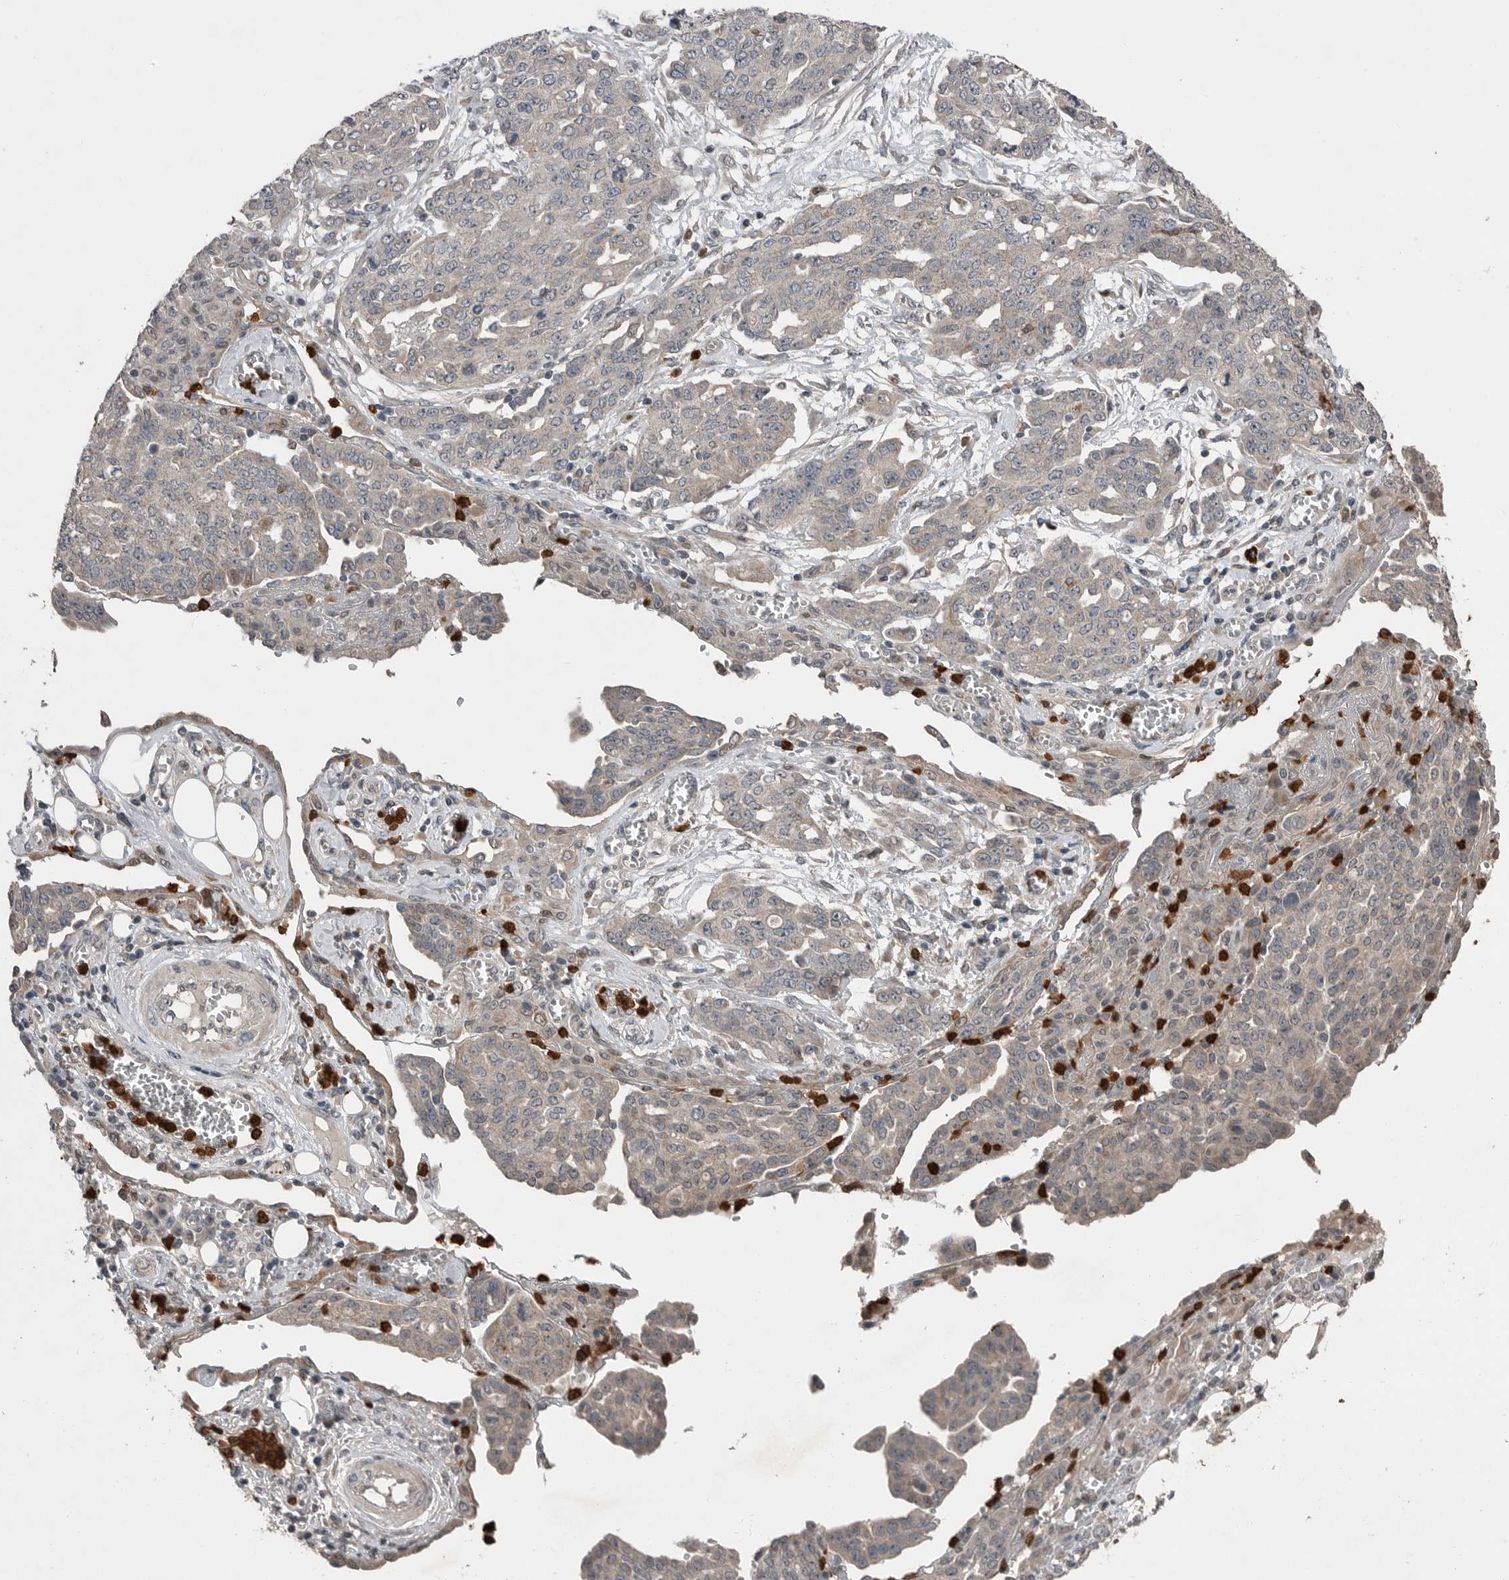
{"staining": {"intensity": "weak", "quantity": "<25%", "location": "cytoplasmic/membranous"}, "tissue": "ovarian cancer", "cell_type": "Tumor cells", "image_type": "cancer", "snomed": [{"axis": "morphology", "description": "Cystadenocarcinoma, serous, NOS"}, {"axis": "topography", "description": "Soft tissue"}, {"axis": "topography", "description": "Ovary"}], "caption": "Immunohistochemistry (IHC) histopathology image of ovarian serous cystadenocarcinoma stained for a protein (brown), which shows no positivity in tumor cells.", "gene": "SCP2", "patient": {"sex": "female", "age": 57}}